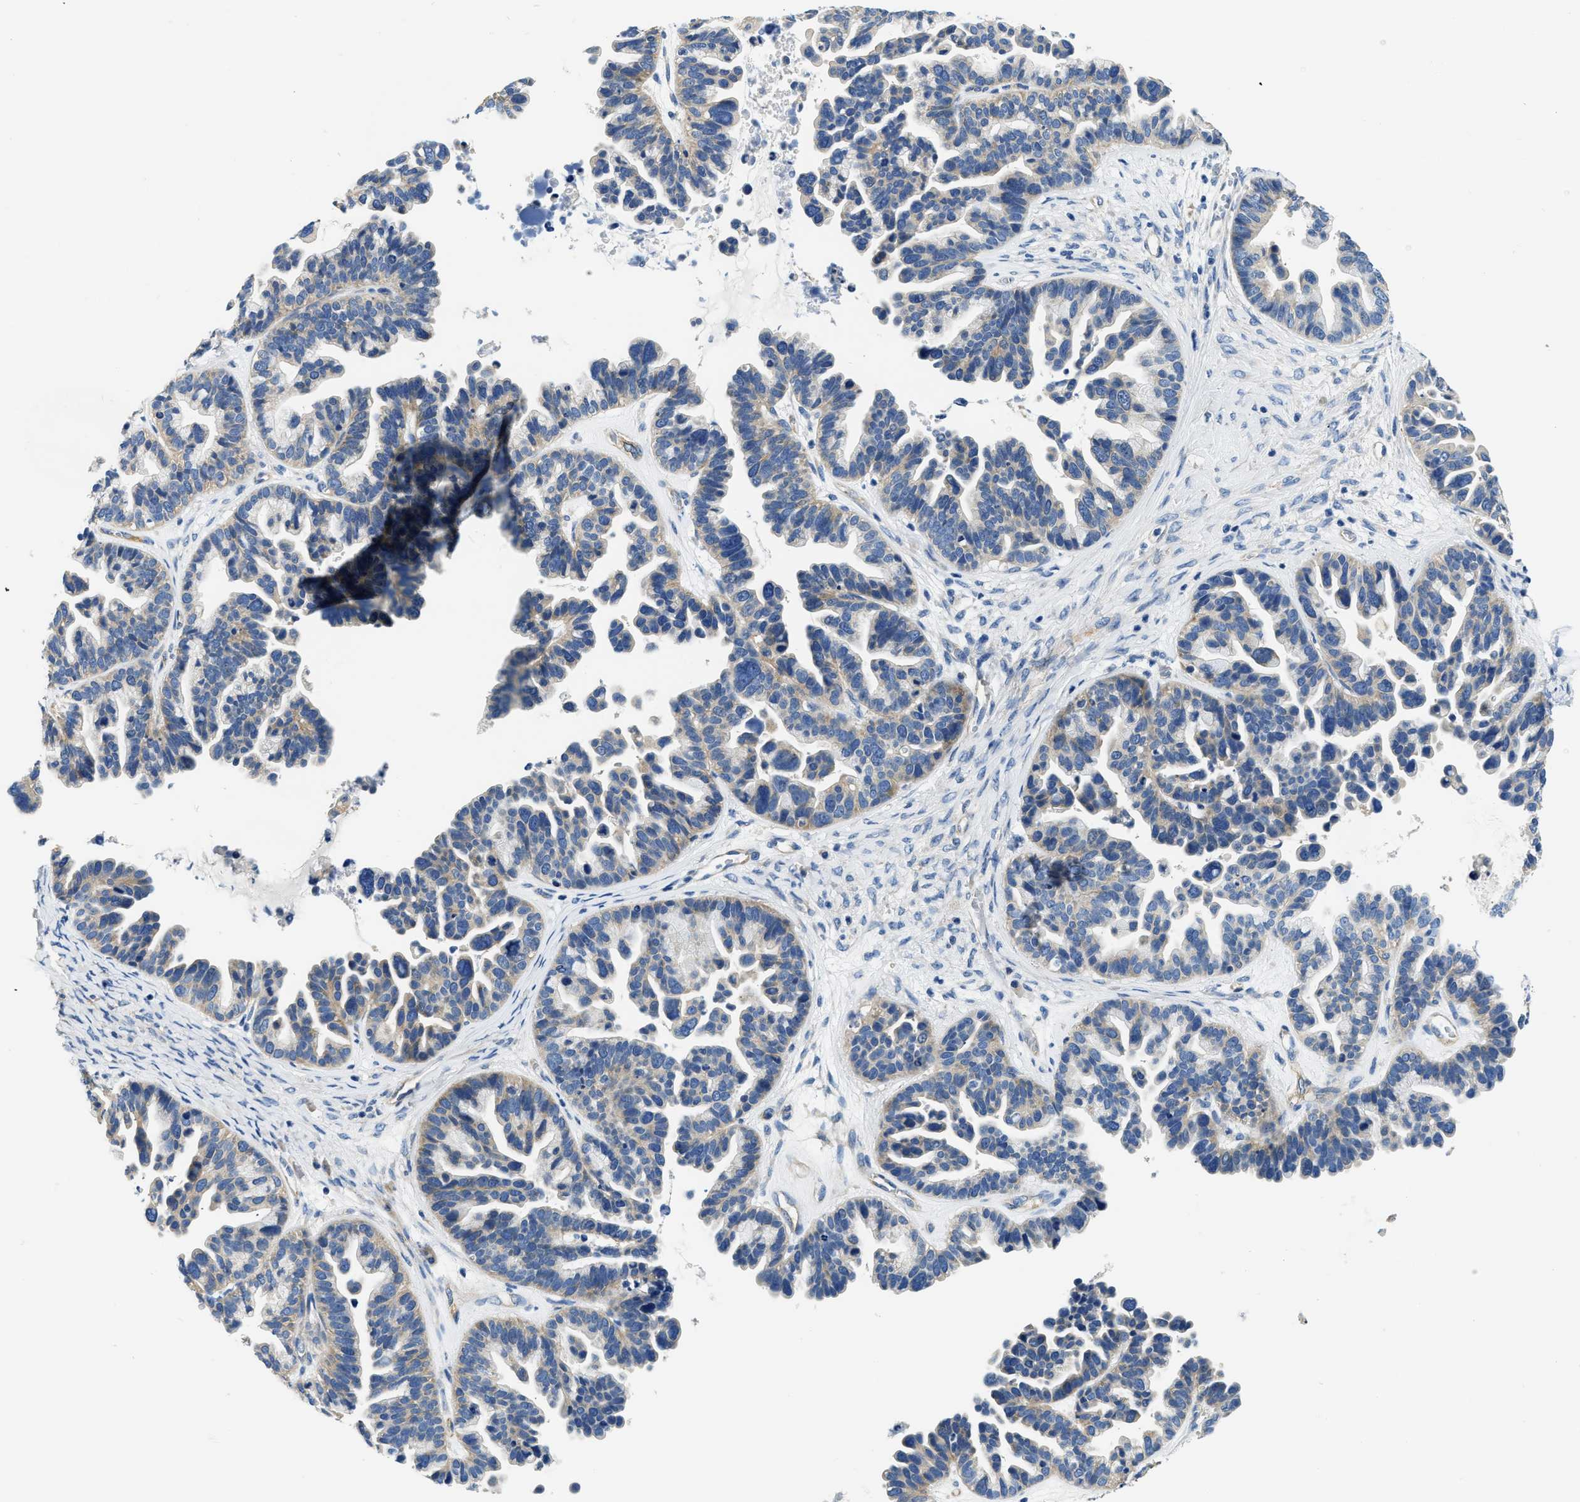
{"staining": {"intensity": "moderate", "quantity": "<25%", "location": "cytoplasmic/membranous"}, "tissue": "ovarian cancer", "cell_type": "Tumor cells", "image_type": "cancer", "snomed": [{"axis": "morphology", "description": "Cystadenocarcinoma, serous, NOS"}, {"axis": "topography", "description": "Ovary"}], "caption": "Ovarian cancer (serous cystadenocarcinoma) stained with IHC demonstrates moderate cytoplasmic/membranous expression in about <25% of tumor cells. Ihc stains the protein of interest in brown and the nuclei are stained blue.", "gene": "CSDE1", "patient": {"sex": "female", "age": 56}}